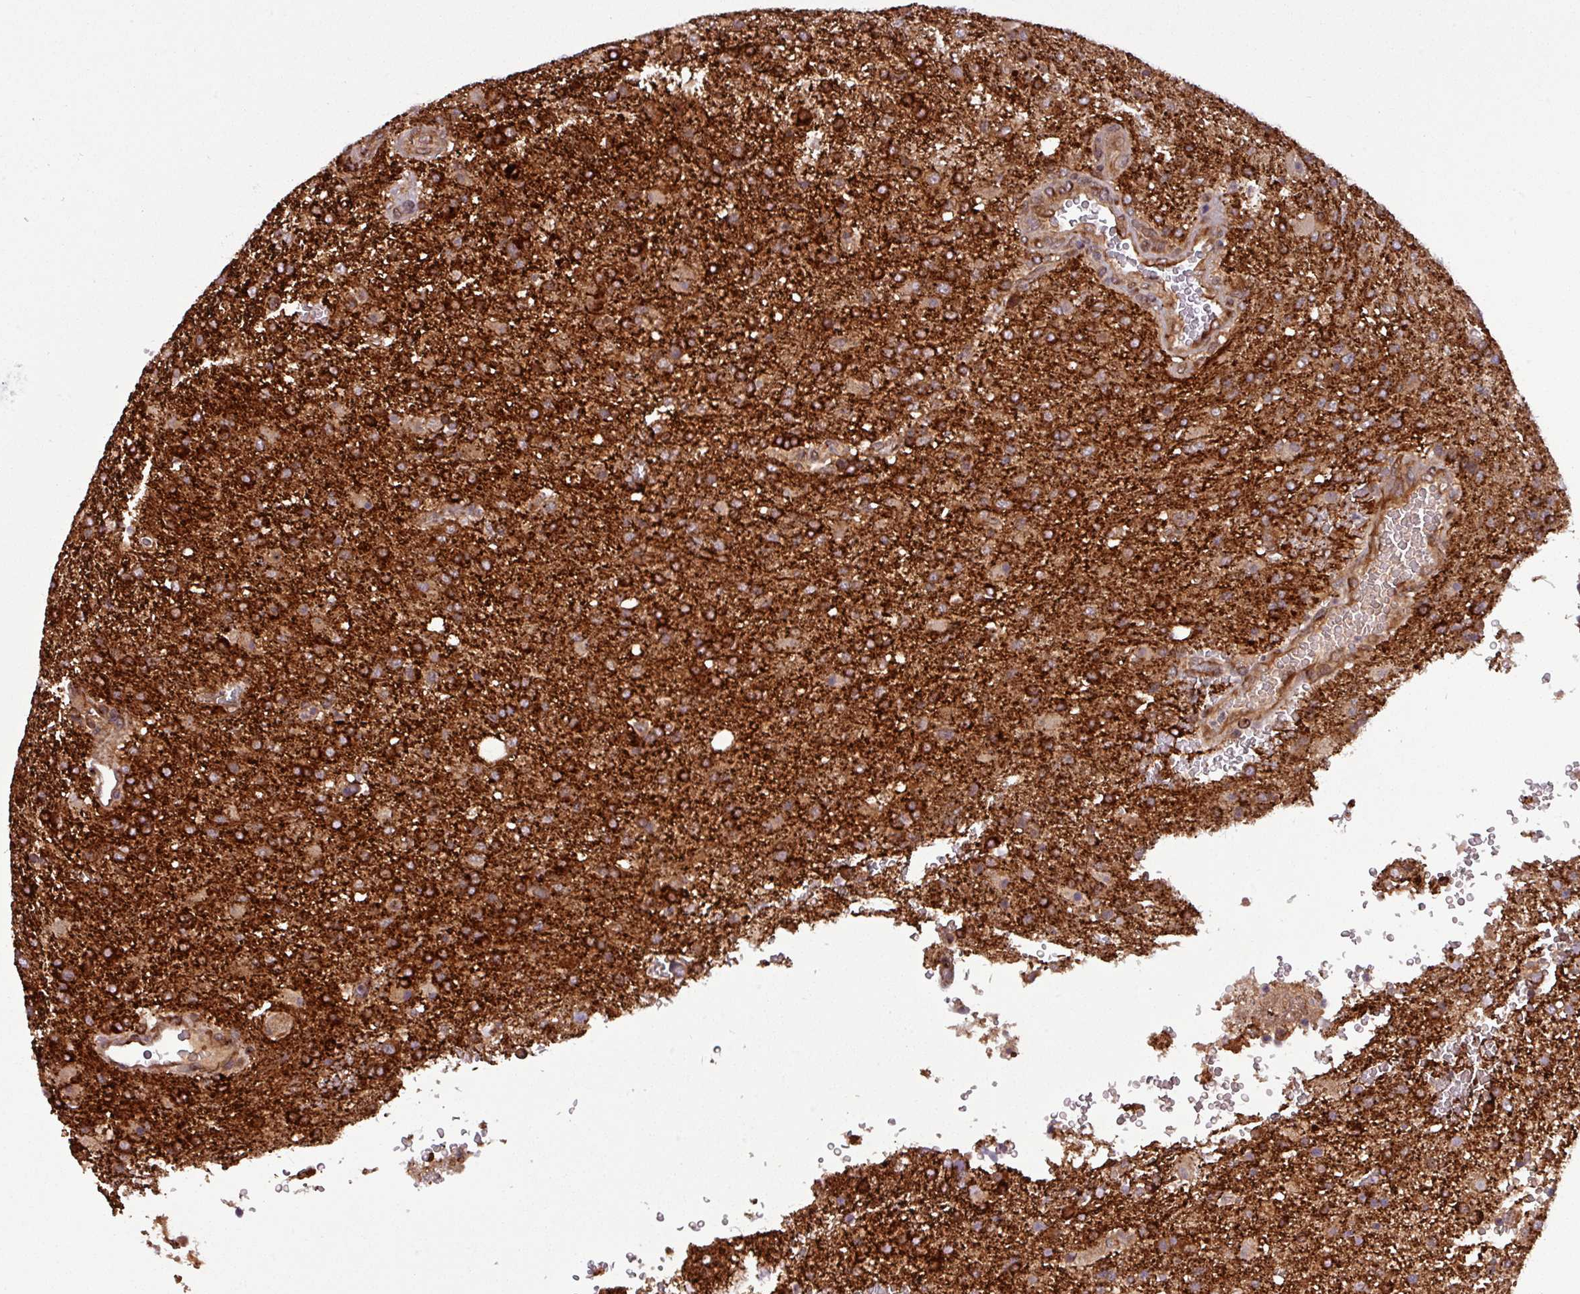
{"staining": {"intensity": "strong", "quantity": ">75%", "location": "cytoplasmic/membranous"}, "tissue": "glioma", "cell_type": "Tumor cells", "image_type": "cancer", "snomed": [{"axis": "morphology", "description": "Glioma, malignant, High grade"}, {"axis": "topography", "description": "Brain"}], "caption": "This is an image of IHC staining of glioma, which shows strong expression in the cytoplasmic/membranous of tumor cells.", "gene": "PUS1", "patient": {"sex": "female", "age": 74}}